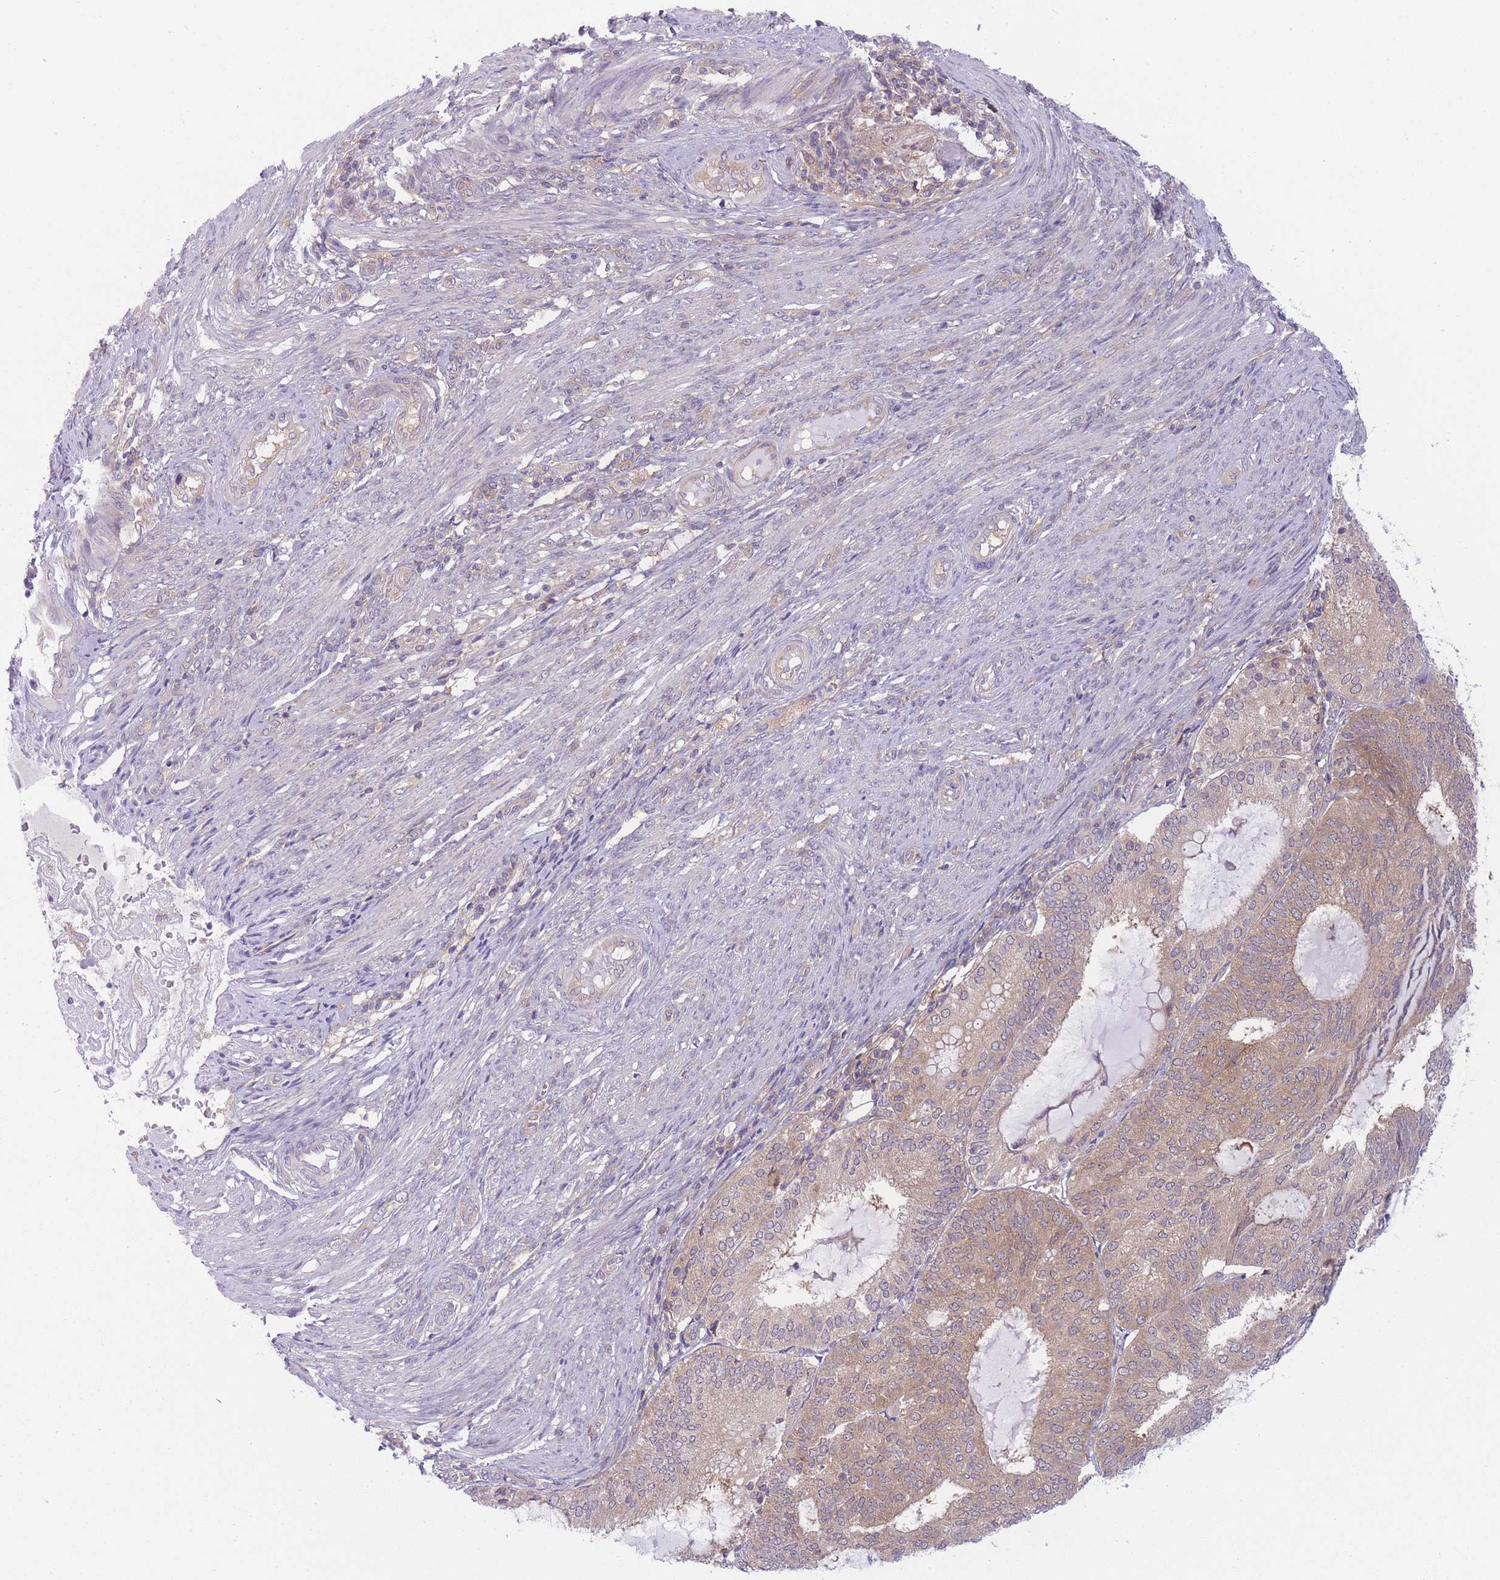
{"staining": {"intensity": "weak", "quantity": ">75%", "location": "cytoplasmic/membranous"}, "tissue": "endometrial cancer", "cell_type": "Tumor cells", "image_type": "cancer", "snomed": [{"axis": "morphology", "description": "Adenocarcinoma, NOS"}, {"axis": "topography", "description": "Endometrium"}], "caption": "Immunohistochemical staining of human endometrial adenocarcinoma reveals low levels of weak cytoplasmic/membranous positivity in about >75% of tumor cells. (brown staining indicates protein expression, while blue staining denotes nuclei).", "gene": "PFDN6", "patient": {"sex": "female", "age": 81}}